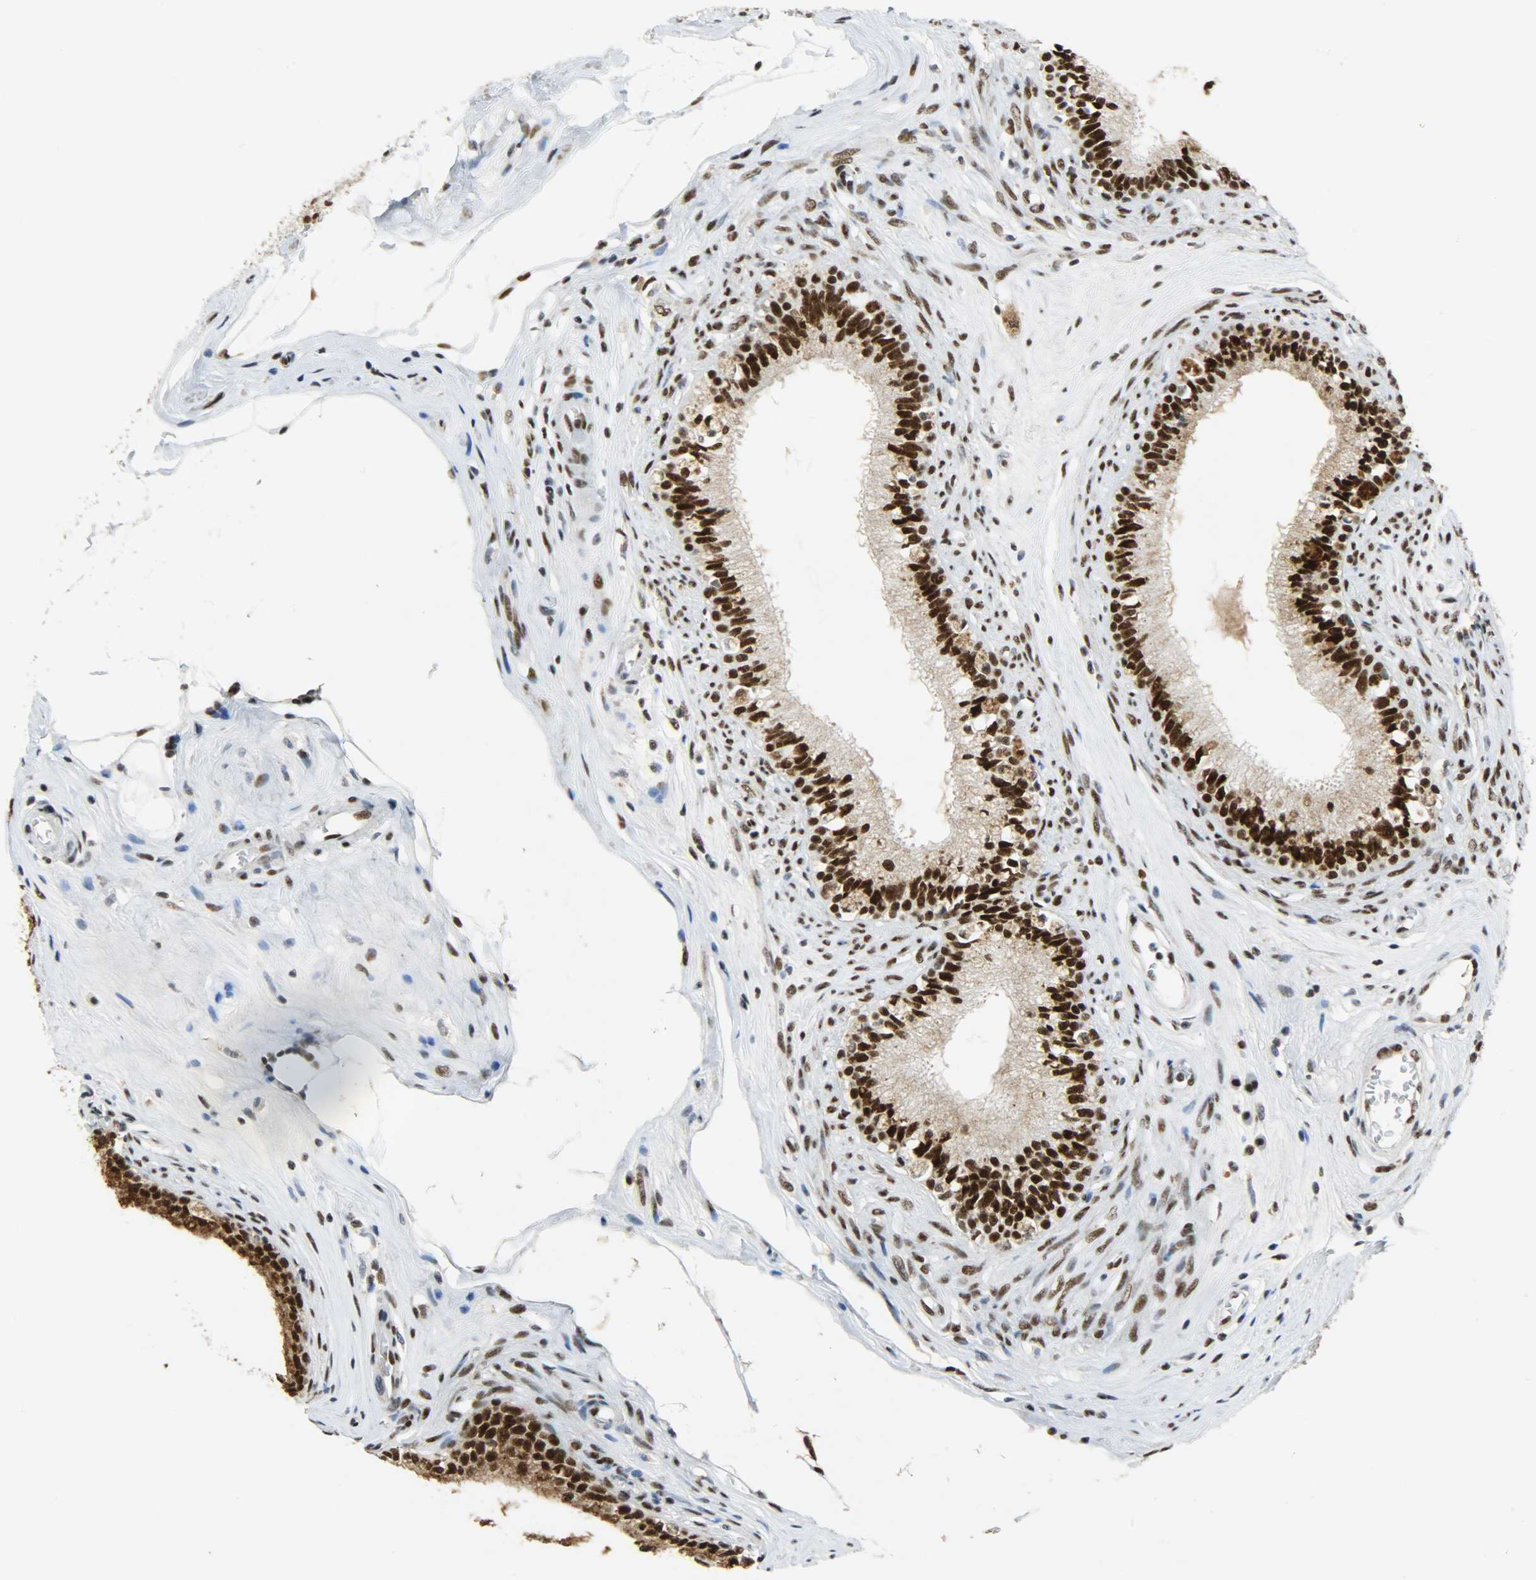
{"staining": {"intensity": "strong", "quantity": ">75%", "location": "nuclear"}, "tissue": "epididymis", "cell_type": "Glandular cells", "image_type": "normal", "snomed": [{"axis": "morphology", "description": "Normal tissue, NOS"}, {"axis": "morphology", "description": "Inflammation, NOS"}, {"axis": "topography", "description": "Epididymis"}], "caption": "An immunohistochemistry image of benign tissue is shown. Protein staining in brown highlights strong nuclear positivity in epididymis within glandular cells.", "gene": "SSB", "patient": {"sex": "male", "age": 84}}